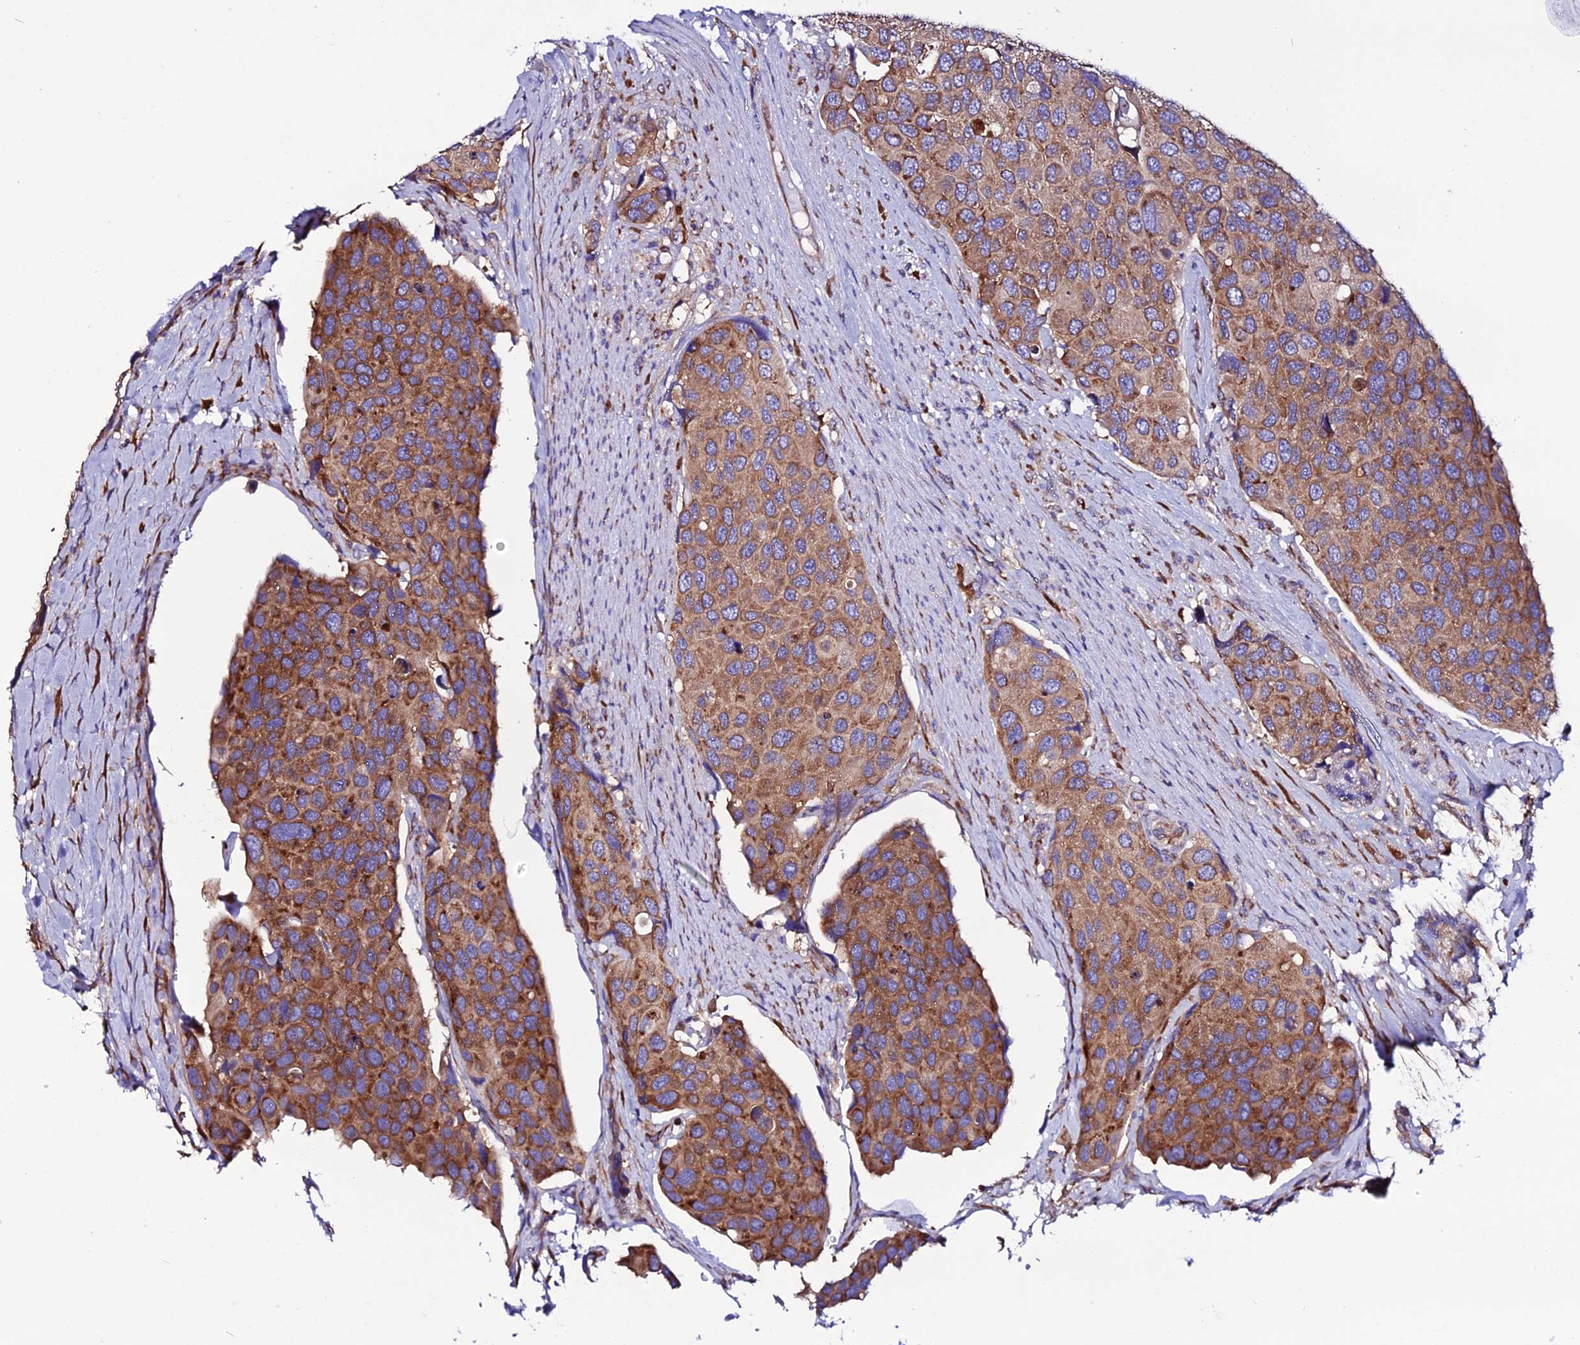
{"staining": {"intensity": "strong", "quantity": ">75%", "location": "cytoplasmic/membranous"}, "tissue": "urothelial cancer", "cell_type": "Tumor cells", "image_type": "cancer", "snomed": [{"axis": "morphology", "description": "Urothelial carcinoma, High grade"}, {"axis": "topography", "description": "Urinary bladder"}], "caption": "This is an image of IHC staining of urothelial carcinoma (high-grade), which shows strong expression in the cytoplasmic/membranous of tumor cells.", "gene": "EEF1G", "patient": {"sex": "male", "age": 74}}